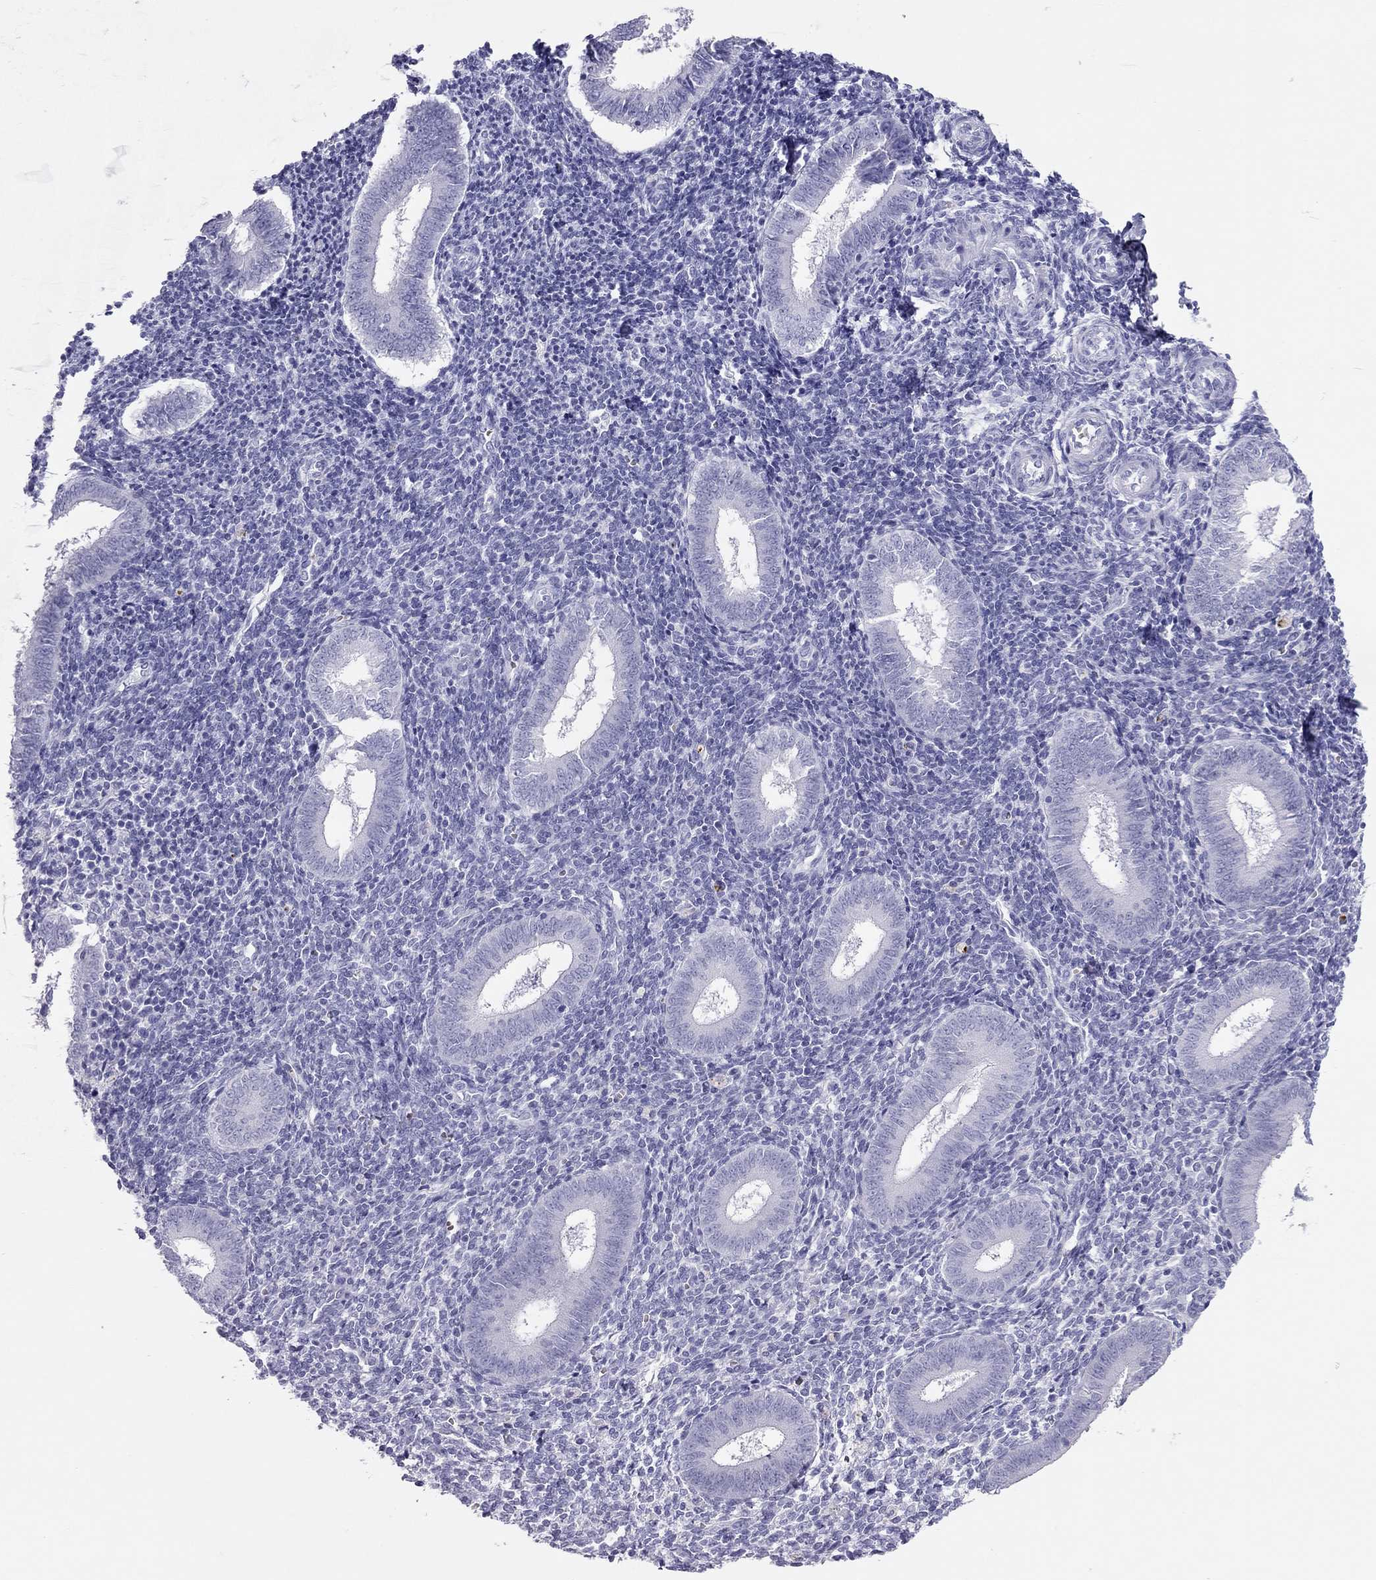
{"staining": {"intensity": "negative", "quantity": "none", "location": "none"}, "tissue": "endometrium", "cell_type": "Cells in endometrial stroma", "image_type": "normal", "snomed": [{"axis": "morphology", "description": "Normal tissue, NOS"}, {"axis": "topography", "description": "Endometrium"}], "caption": "The image reveals no significant positivity in cells in endometrial stroma of endometrium. (DAB (3,3'-diaminobenzidine) IHC with hematoxylin counter stain).", "gene": "TSHB", "patient": {"sex": "female", "age": 25}}